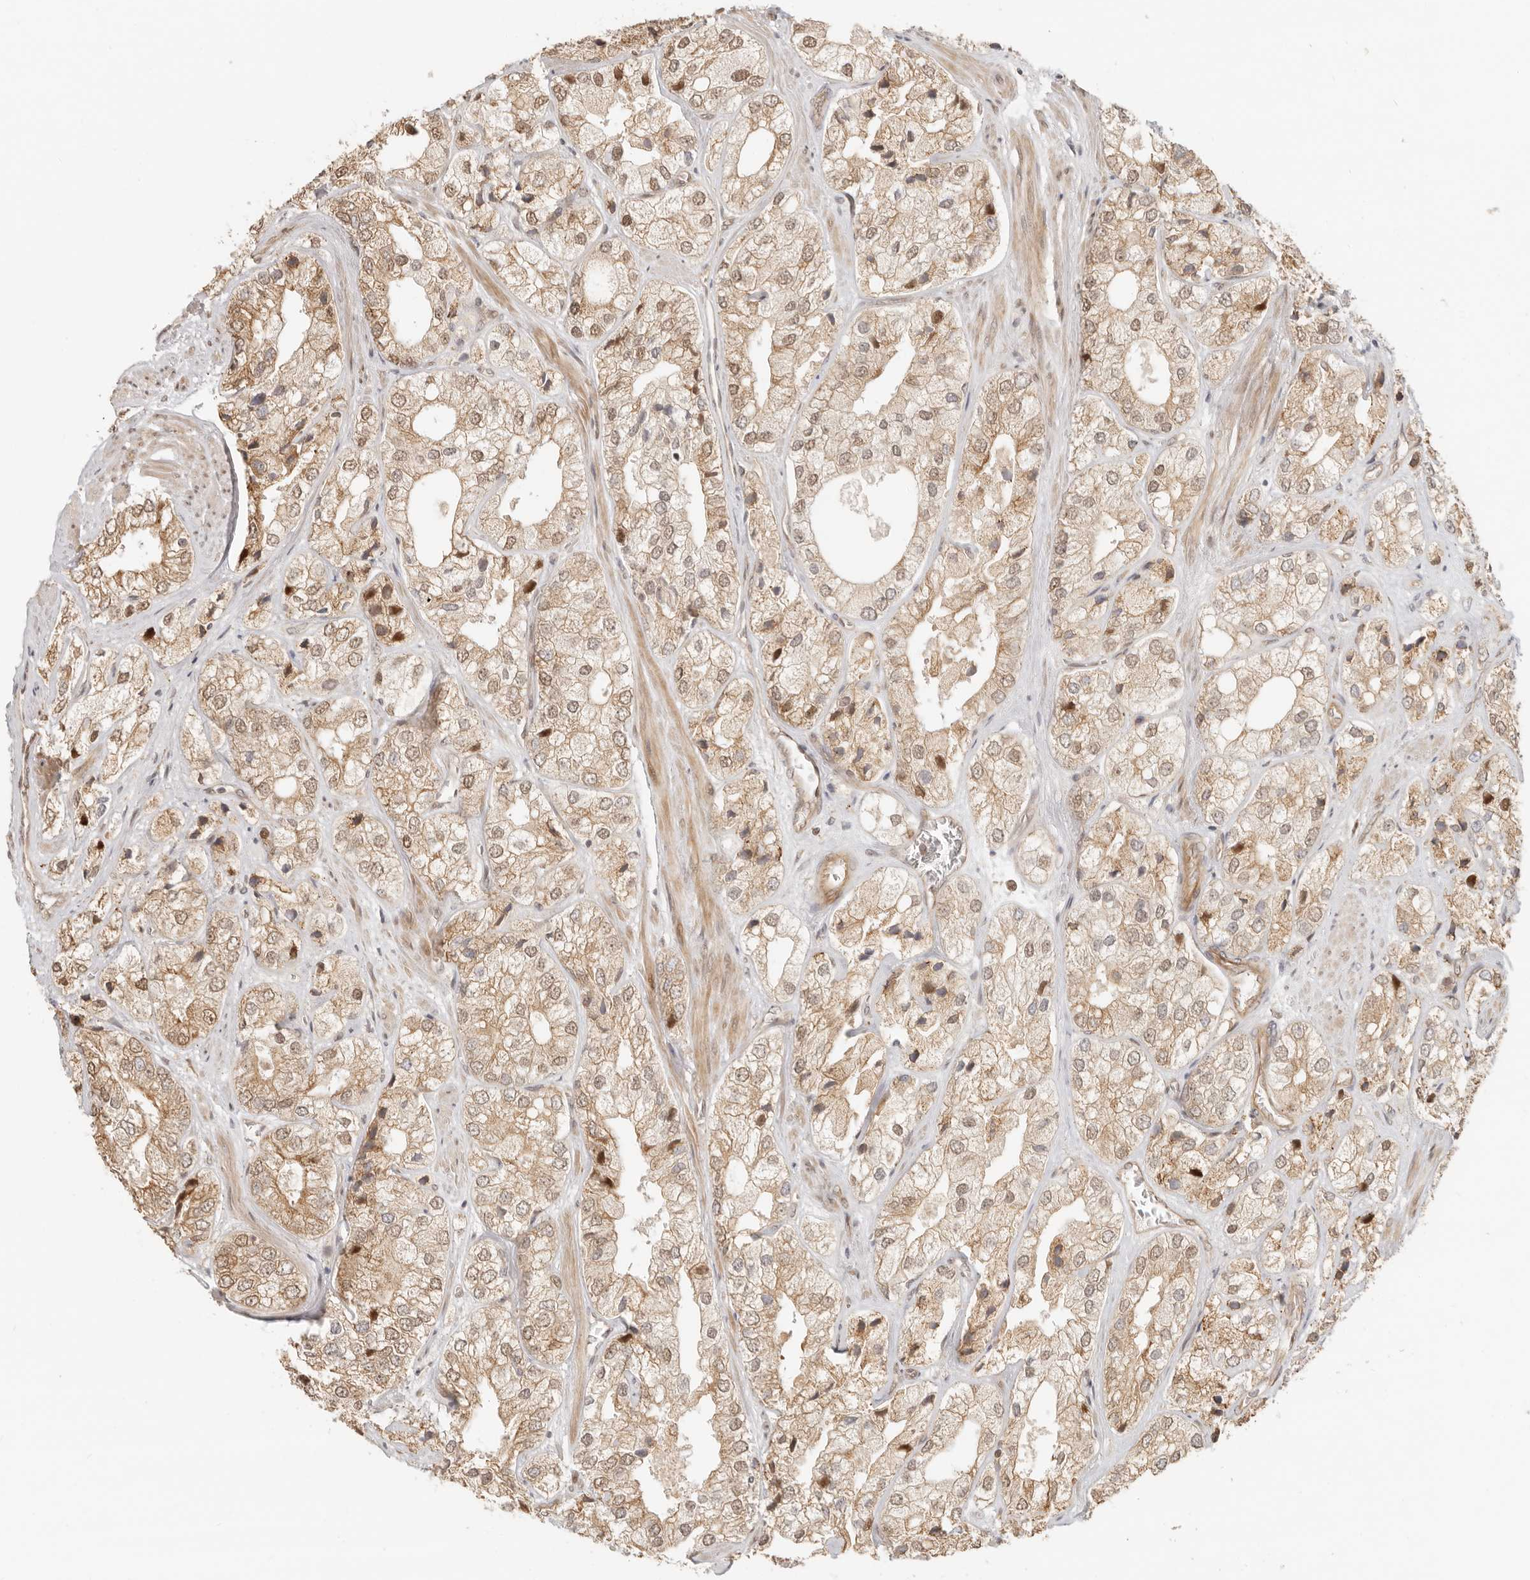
{"staining": {"intensity": "weak", "quantity": ">75%", "location": "cytoplasmic/membranous,nuclear"}, "tissue": "prostate cancer", "cell_type": "Tumor cells", "image_type": "cancer", "snomed": [{"axis": "morphology", "description": "Adenocarcinoma, High grade"}, {"axis": "topography", "description": "Prostate"}], "caption": "Protein staining of prostate cancer (high-grade adenocarcinoma) tissue demonstrates weak cytoplasmic/membranous and nuclear staining in approximately >75% of tumor cells.", "gene": "TUFT1", "patient": {"sex": "male", "age": 50}}